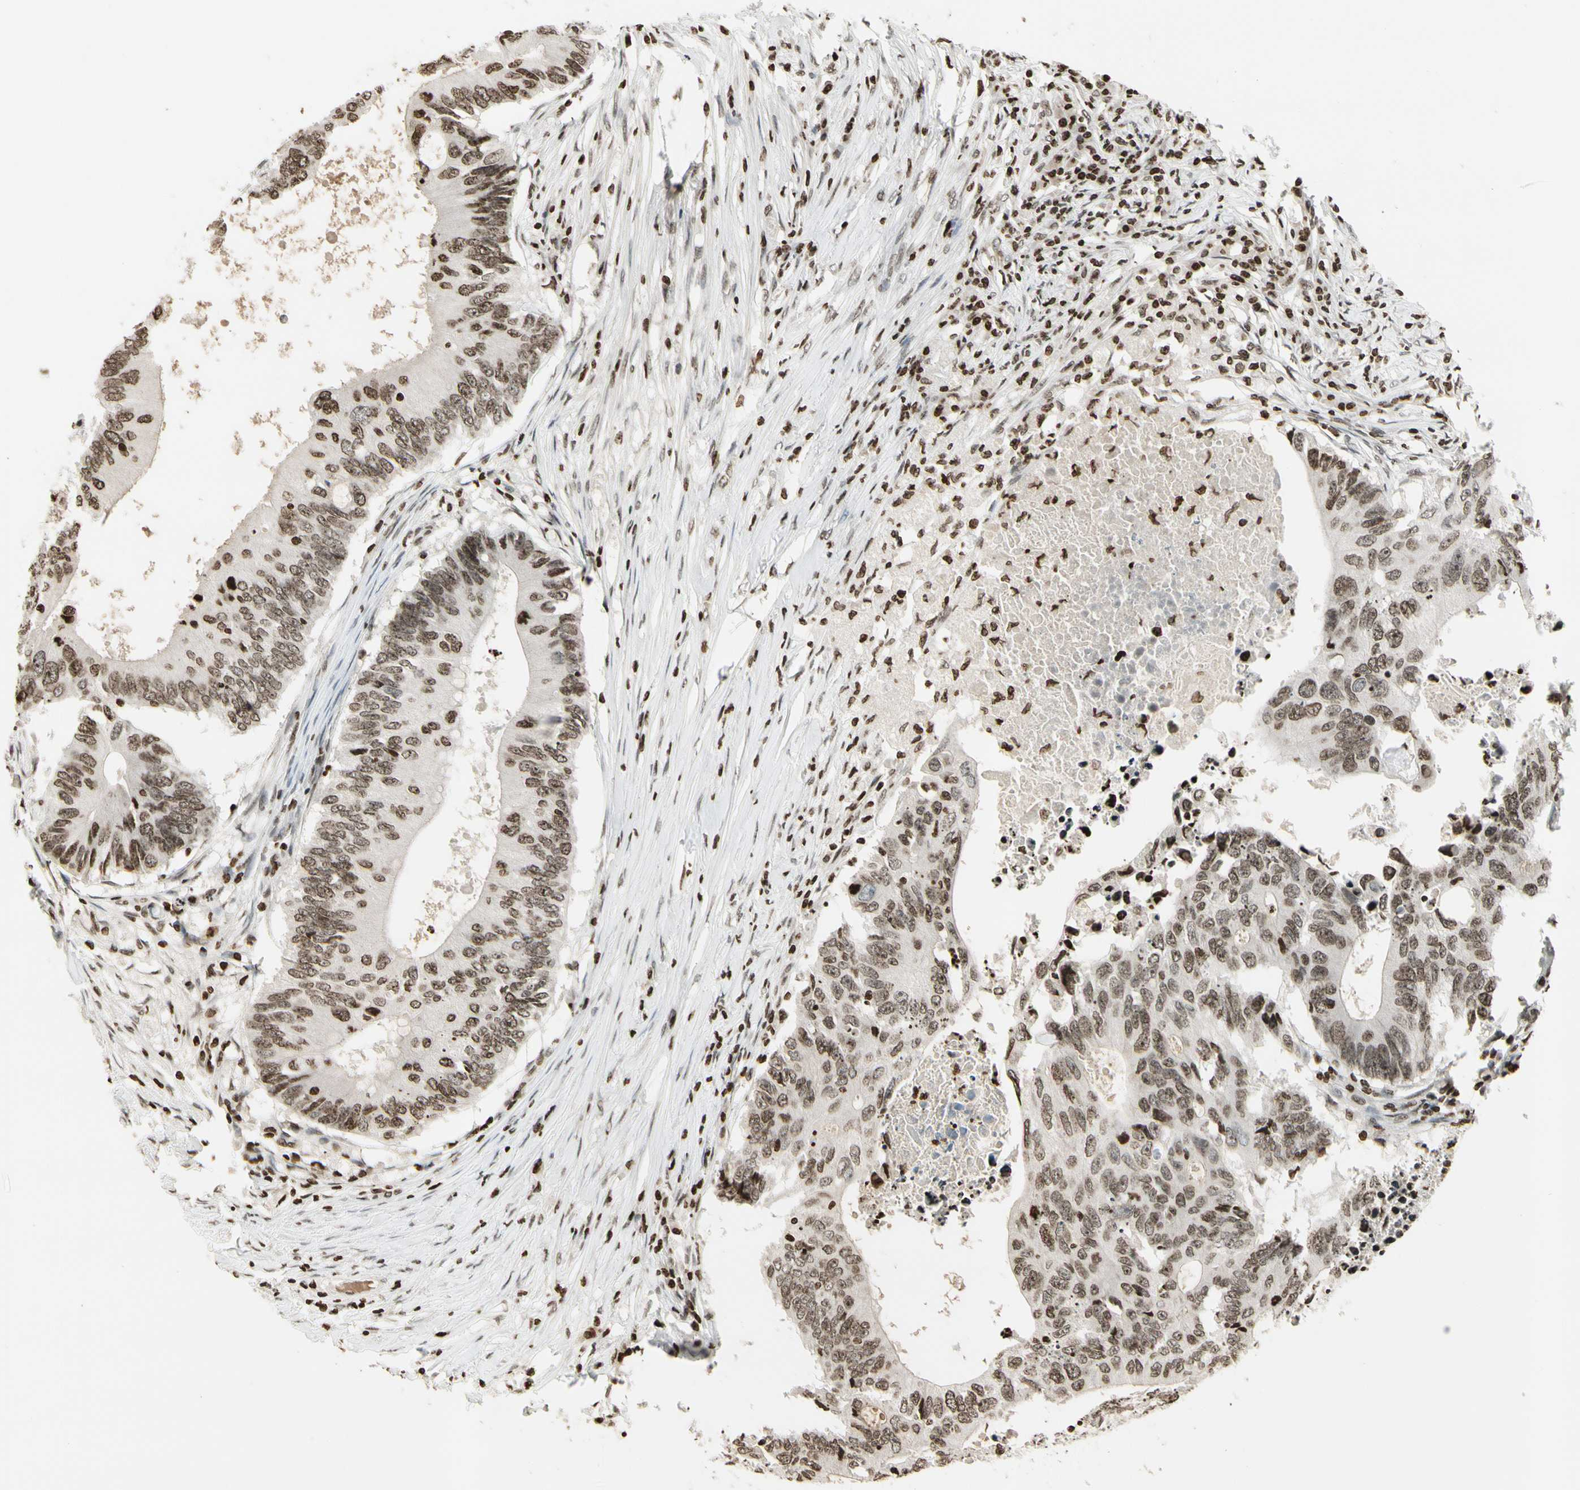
{"staining": {"intensity": "moderate", "quantity": ">75%", "location": "nuclear"}, "tissue": "colorectal cancer", "cell_type": "Tumor cells", "image_type": "cancer", "snomed": [{"axis": "morphology", "description": "Adenocarcinoma, NOS"}, {"axis": "topography", "description": "Colon"}], "caption": "Colorectal adenocarcinoma was stained to show a protein in brown. There is medium levels of moderate nuclear staining in about >75% of tumor cells.", "gene": "RORA", "patient": {"sex": "male", "age": 71}}